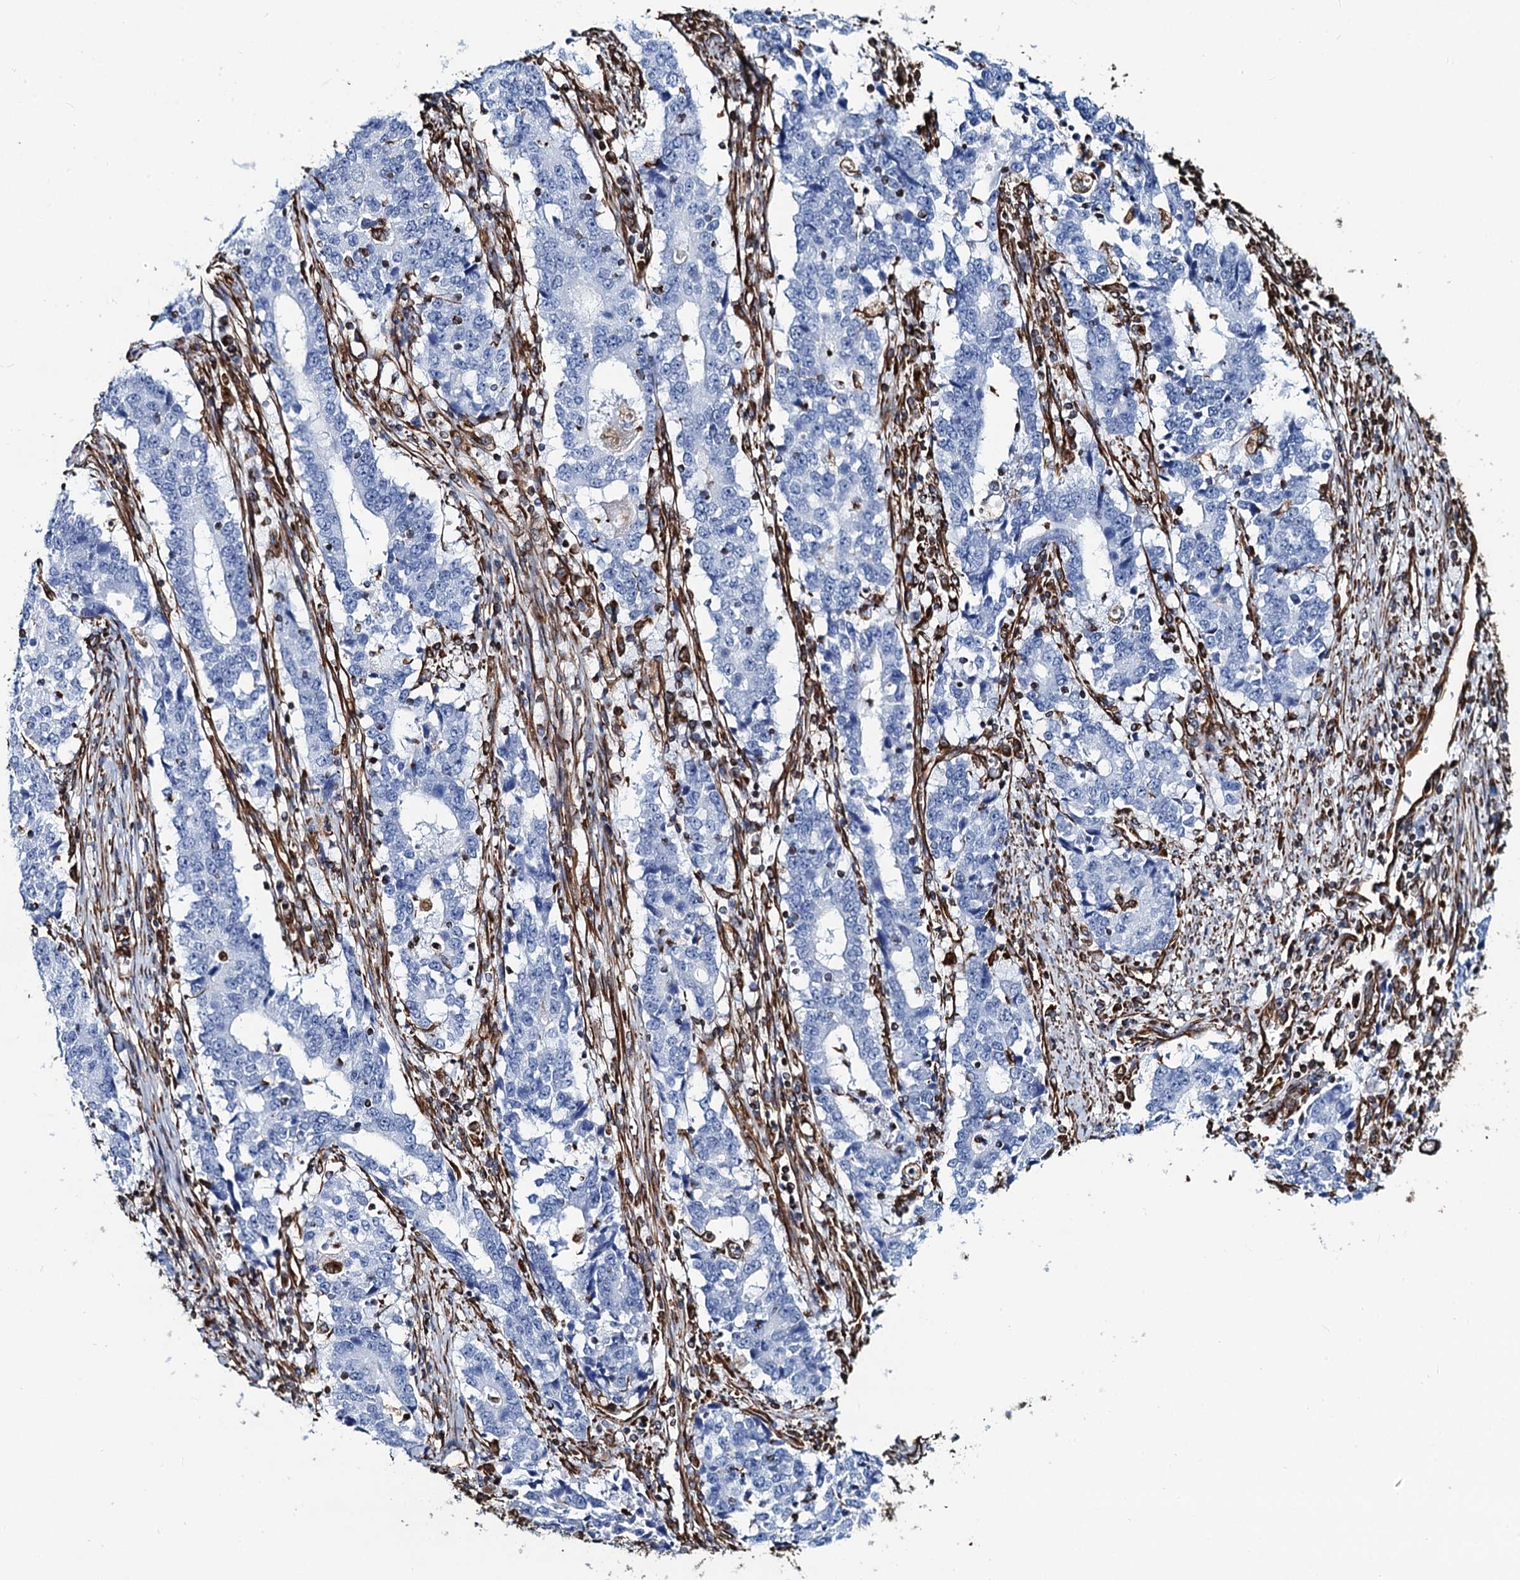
{"staining": {"intensity": "negative", "quantity": "none", "location": "none"}, "tissue": "stomach cancer", "cell_type": "Tumor cells", "image_type": "cancer", "snomed": [{"axis": "morphology", "description": "Adenocarcinoma, NOS"}, {"axis": "topography", "description": "Stomach"}], "caption": "Immunohistochemistry image of neoplastic tissue: human stomach cancer (adenocarcinoma) stained with DAB (3,3'-diaminobenzidine) shows no significant protein positivity in tumor cells.", "gene": "PGM2", "patient": {"sex": "male", "age": 59}}